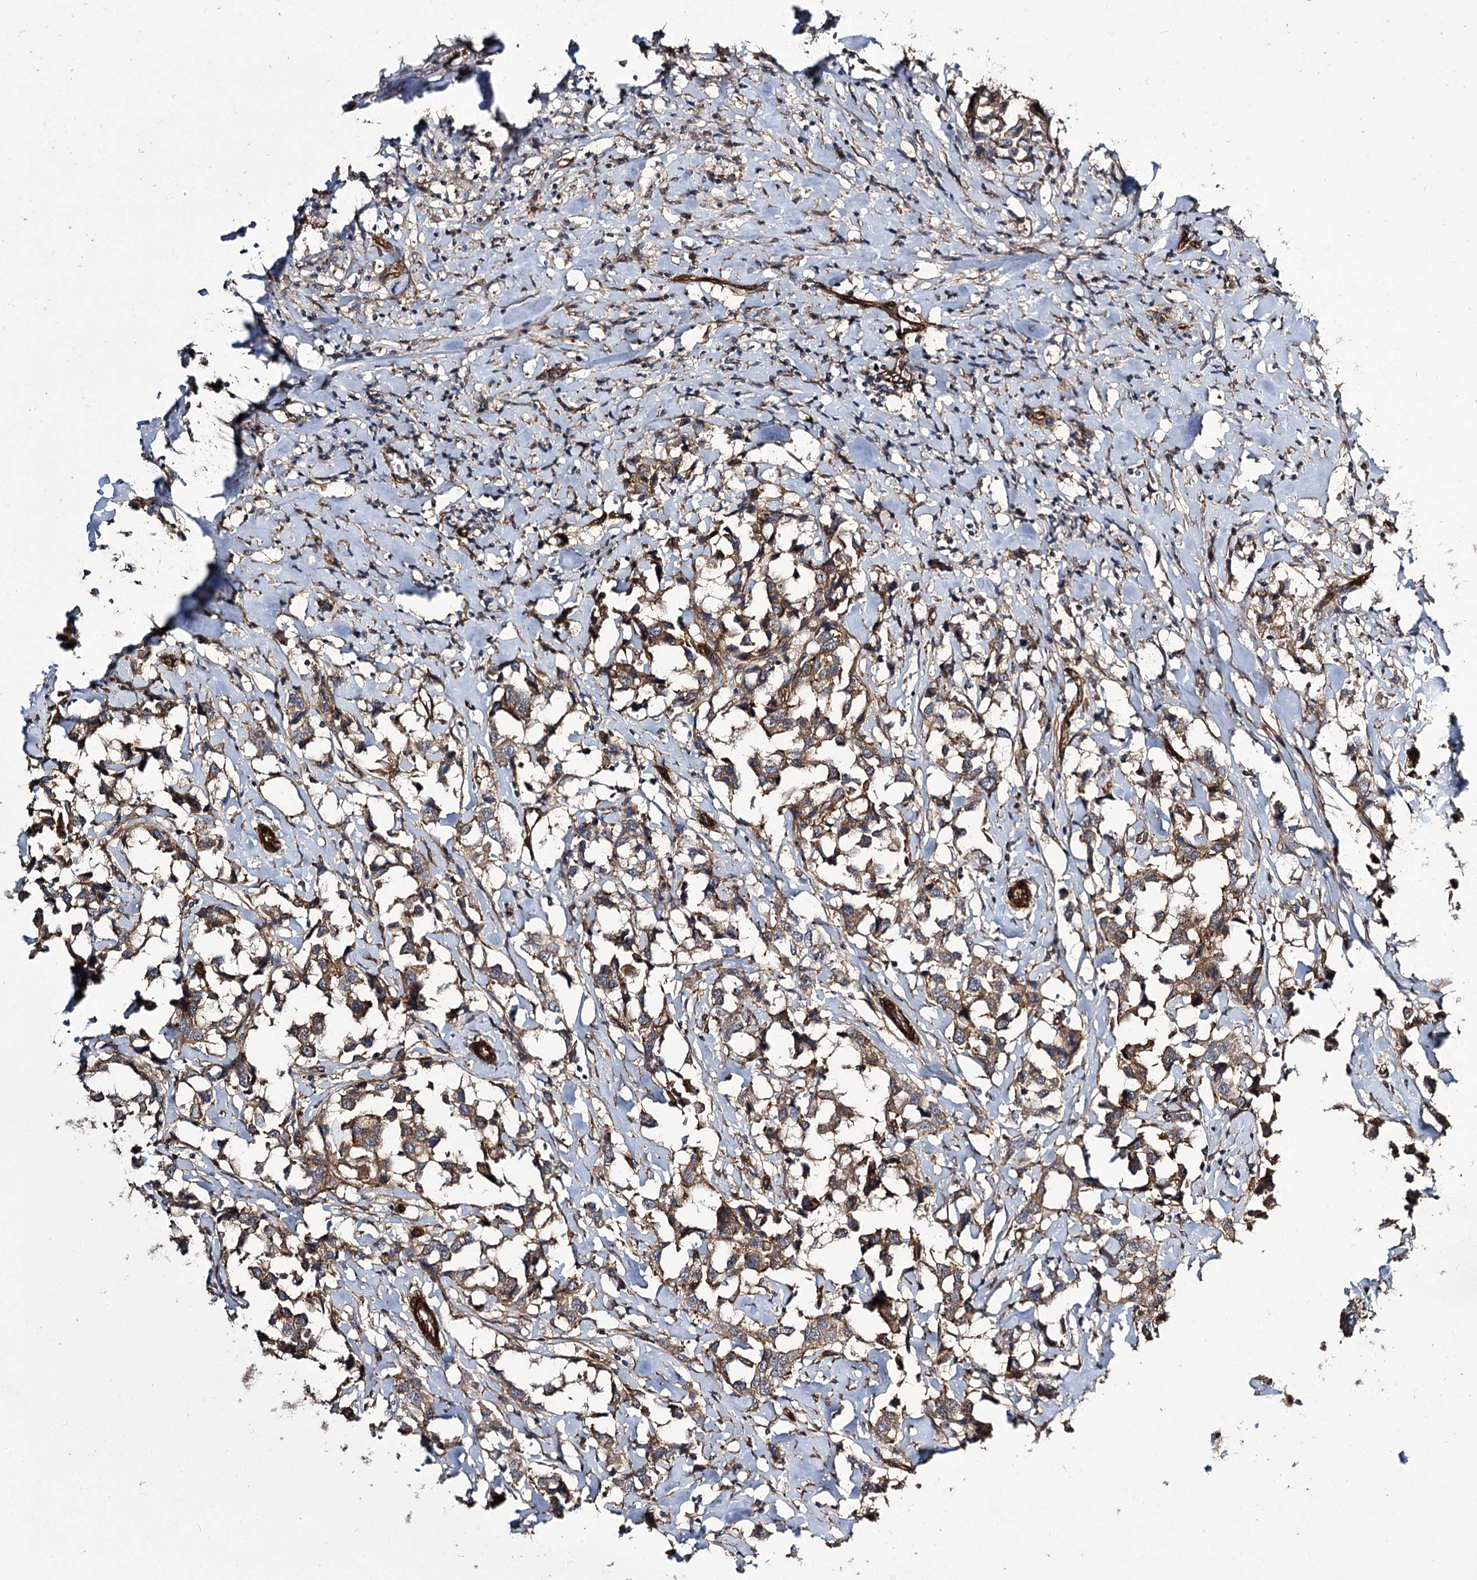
{"staining": {"intensity": "moderate", "quantity": ">75%", "location": "cytoplasmic/membranous"}, "tissue": "breast cancer", "cell_type": "Tumor cells", "image_type": "cancer", "snomed": [{"axis": "morphology", "description": "Duct carcinoma"}, {"axis": "topography", "description": "Breast"}], "caption": "Tumor cells reveal medium levels of moderate cytoplasmic/membranous positivity in approximately >75% of cells in human infiltrating ductal carcinoma (breast). The staining was performed using DAB (3,3'-diaminobenzidine), with brown indicating positive protein expression. Nuclei are stained blue with hematoxylin.", "gene": "MYO1C", "patient": {"sex": "female", "age": 80}}